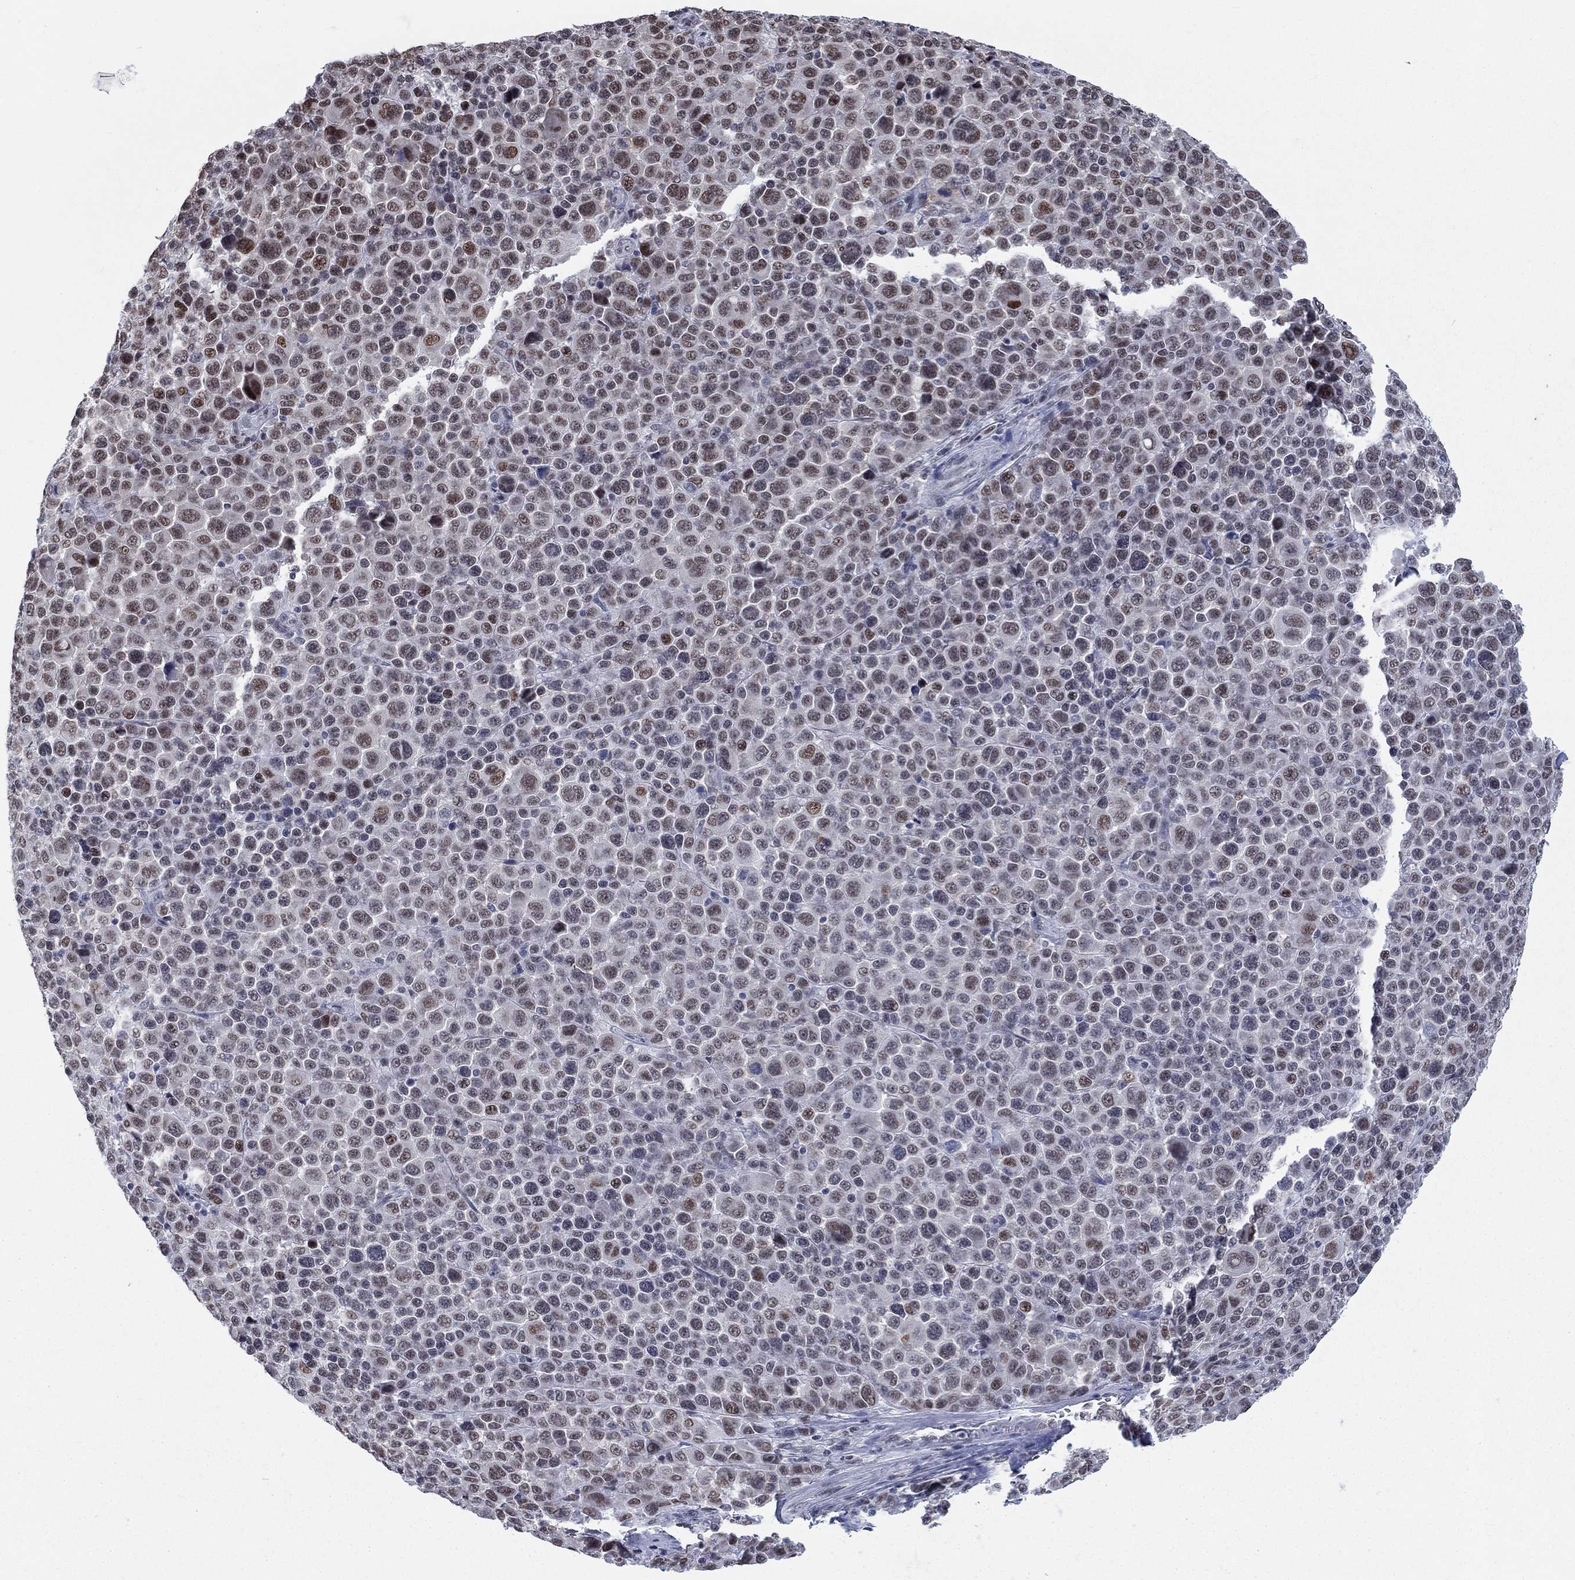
{"staining": {"intensity": "moderate", "quantity": "25%-75%", "location": "nuclear"}, "tissue": "melanoma", "cell_type": "Tumor cells", "image_type": "cancer", "snomed": [{"axis": "morphology", "description": "Malignant melanoma, NOS"}, {"axis": "topography", "description": "Skin"}], "caption": "Immunohistochemical staining of human malignant melanoma reveals moderate nuclear protein expression in approximately 25%-75% of tumor cells.", "gene": "NPAS3", "patient": {"sex": "female", "age": 57}}